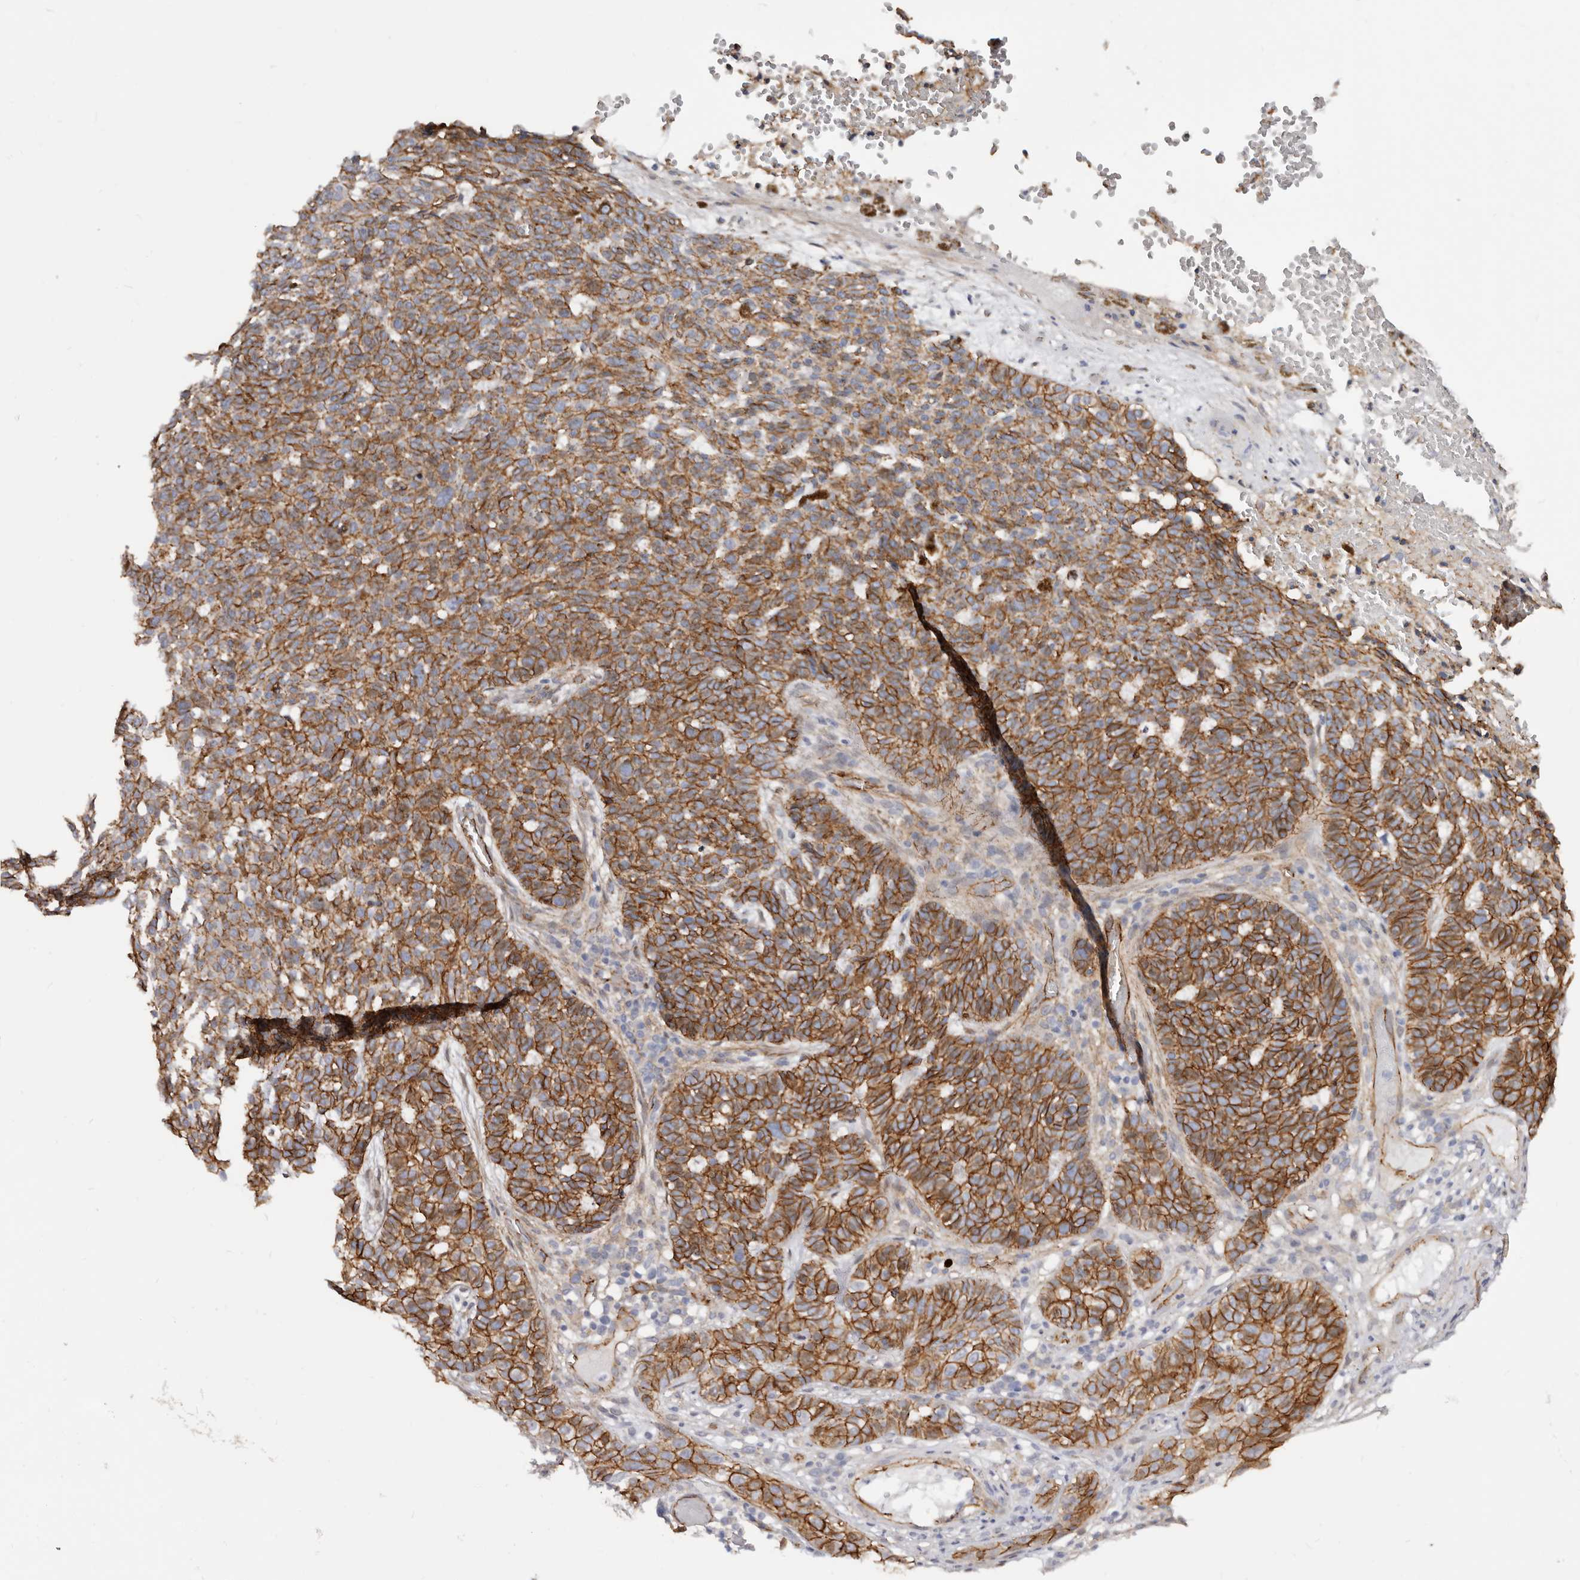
{"staining": {"intensity": "strong", "quantity": ">75%", "location": "cytoplasmic/membranous"}, "tissue": "skin cancer", "cell_type": "Tumor cells", "image_type": "cancer", "snomed": [{"axis": "morphology", "description": "Basal cell carcinoma"}, {"axis": "topography", "description": "Skin"}], "caption": "Immunohistochemical staining of skin cancer displays high levels of strong cytoplasmic/membranous staining in about >75% of tumor cells. The staining was performed using DAB, with brown indicating positive protein expression. Nuclei are stained blue with hematoxylin.", "gene": "CTNNB1", "patient": {"sex": "male", "age": 85}}